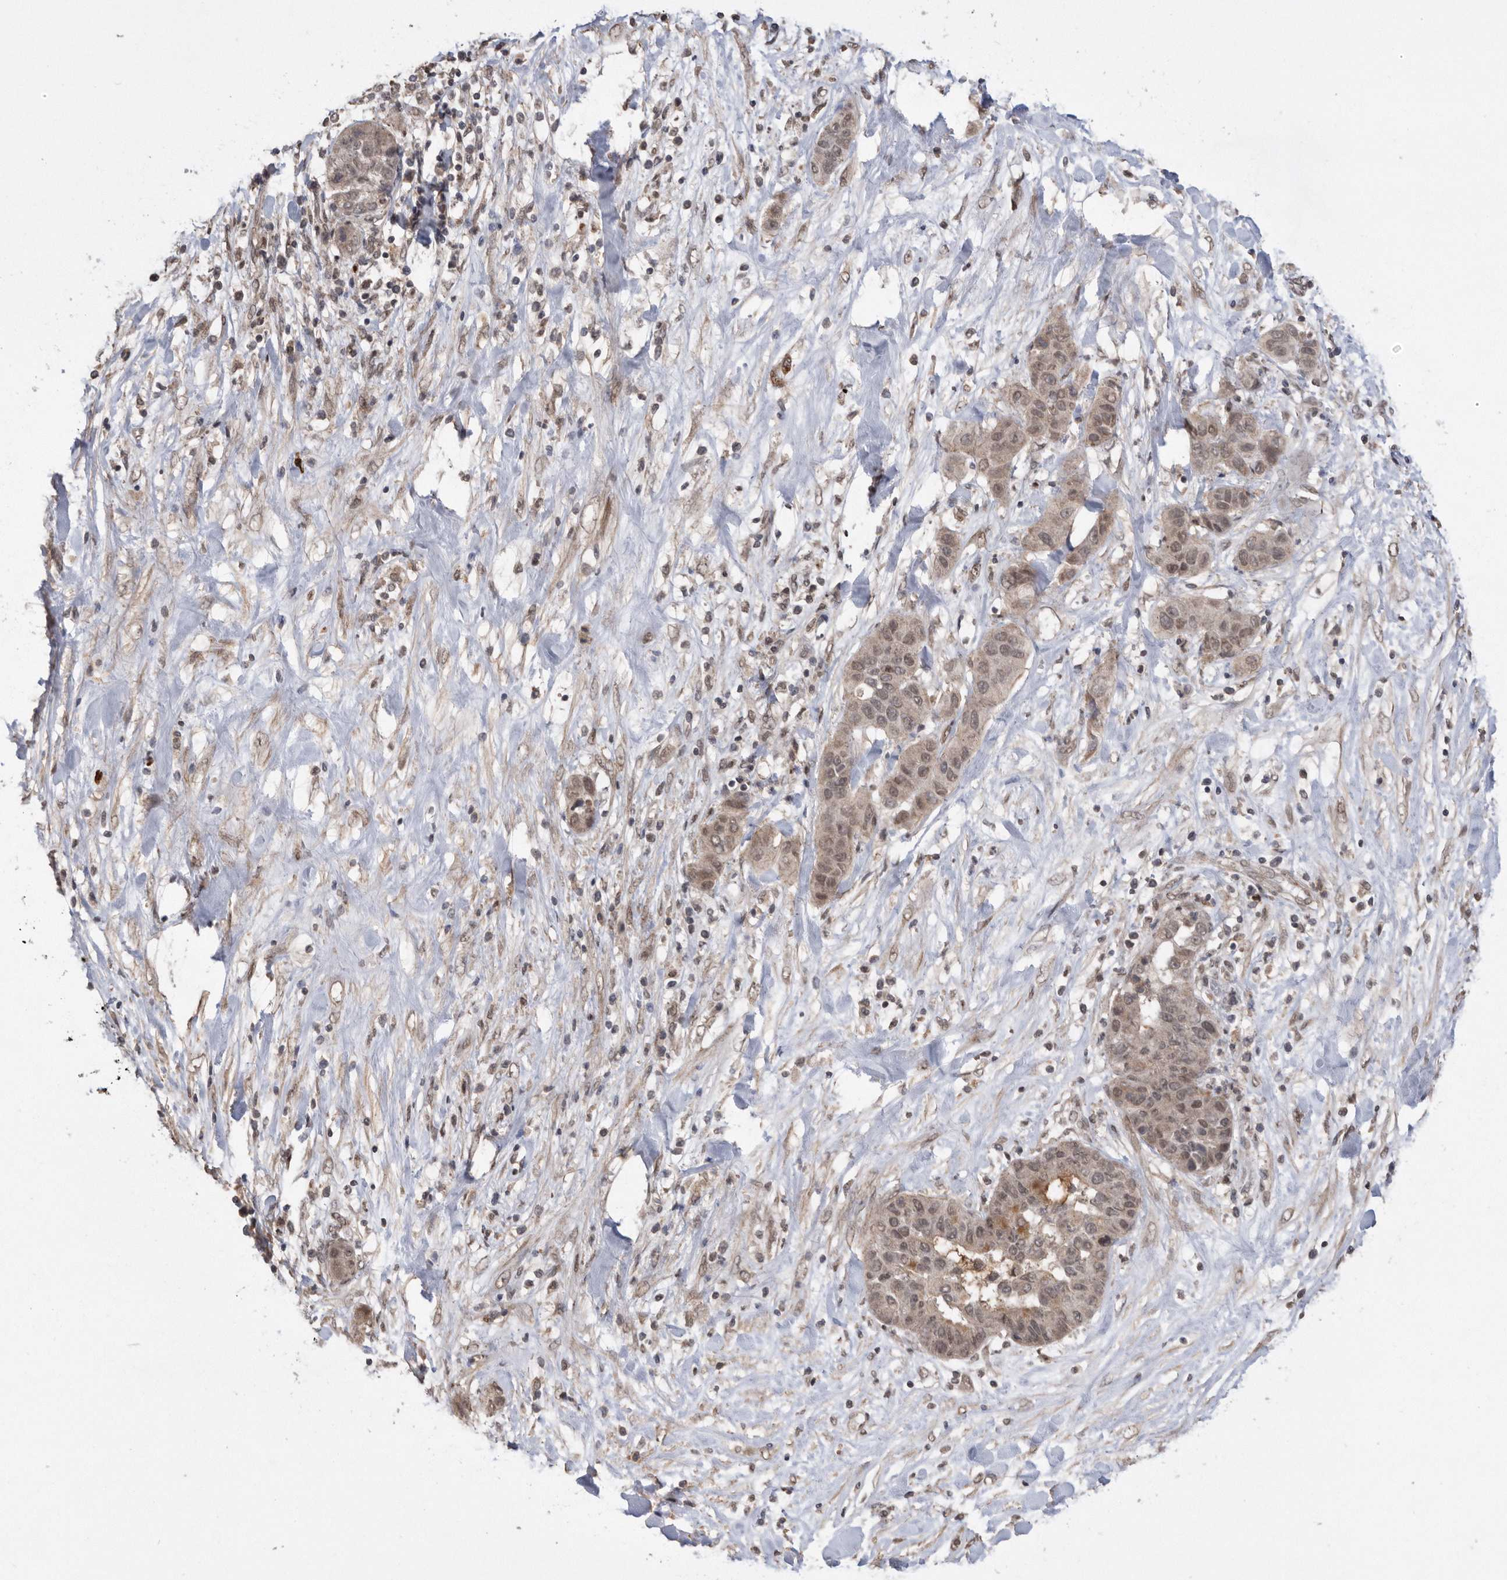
{"staining": {"intensity": "weak", "quantity": ">75%", "location": "cytoplasmic/membranous,nuclear"}, "tissue": "liver cancer", "cell_type": "Tumor cells", "image_type": "cancer", "snomed": [{"axis": "morphology", "description": "Cholangiocarcinoma"}, {"axis": "topography", "description": "Liver"}], "caption": "The image demonstrates a brown stain indicating the presence of a protein in the cytoplasmic/membranous and nuclear of tumor cells in liver cancer.", "gene": "TDRD3", "patient": {"sex": "female", "age": 52}}